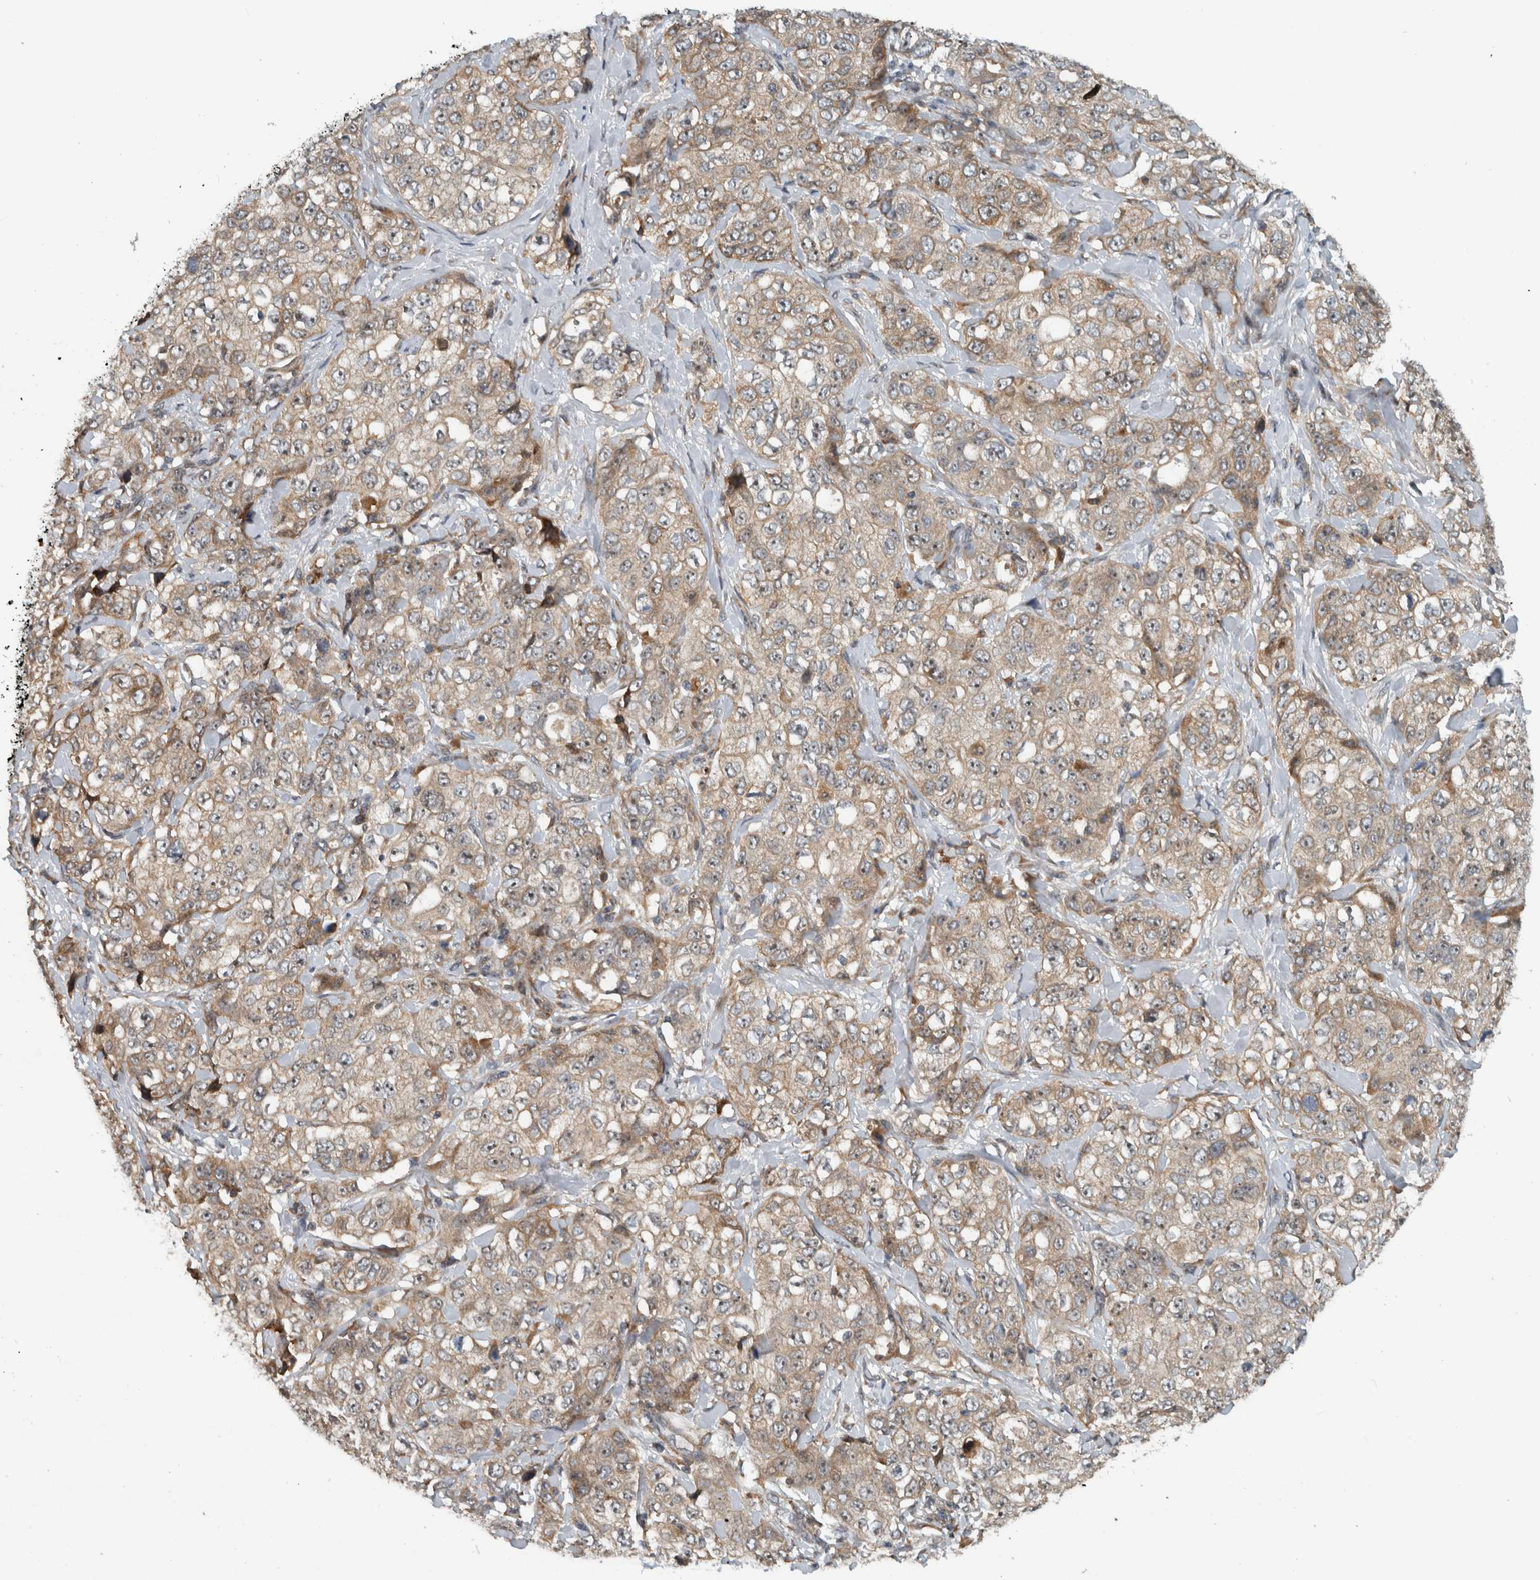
{"staining": {"intensity": "weak", "quantity": "25%-75%", "location": "cytoplasmic/membranous"}, "tissue": "stomach cancer", "cell_type": "Tumor cells", "image_type": "cancer", "snomed": [{"axis": "morphology", "description": "Adenocarcinoma, NOS"}, {"axis": "topography", "description": "Stomach"}], "caption": "This is a micrograph of immunohistochemistry (IHC) staining of stomach cancer (adenocarcinoma), which shows weak positivity in the cytoplasmic/membranous of tumor cells.", "gene": "GPR137B", "patient": {"sex": "male", "age": 48}}